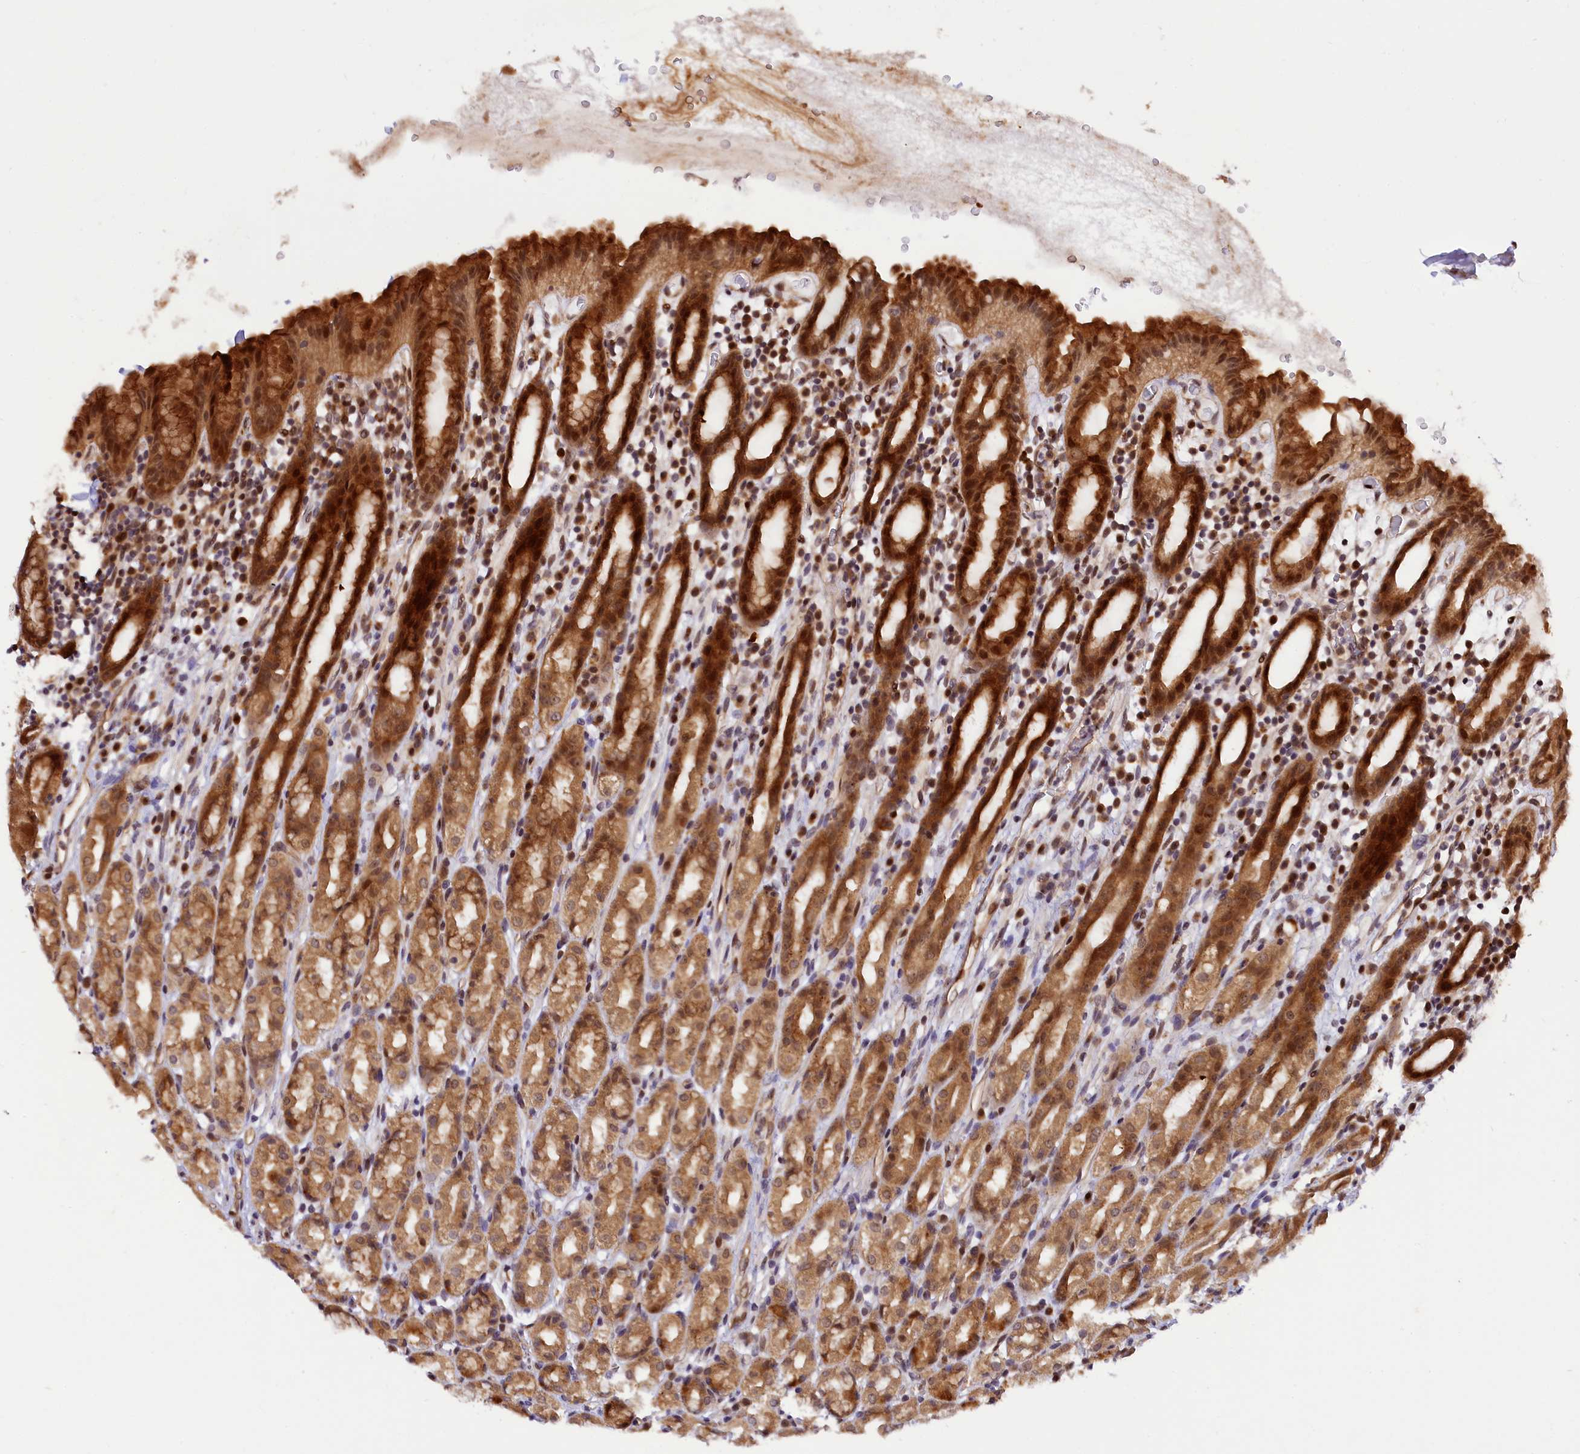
{"staining": {"intensity": "strong", "quantity": ">75%", "location": "cytoplasmic/membranous,nuclear"}, "tissue": "stomach", "cell_type": "Glandular cells", "image_type": "normal", "snomed": [{"axis": "morphology", "description": "Normal tissue, NOS"}, {"axis": "topography", "description": "Stomach, upper"}], "caption": "This is an image of immunohistochemistry staining of normal stomach, which shows strong expression in the cytoplasmic/membranous,nuclear of glandular cells.", "gene": "SAMD4A", "patient": {"sex": "male", "age": 47}}